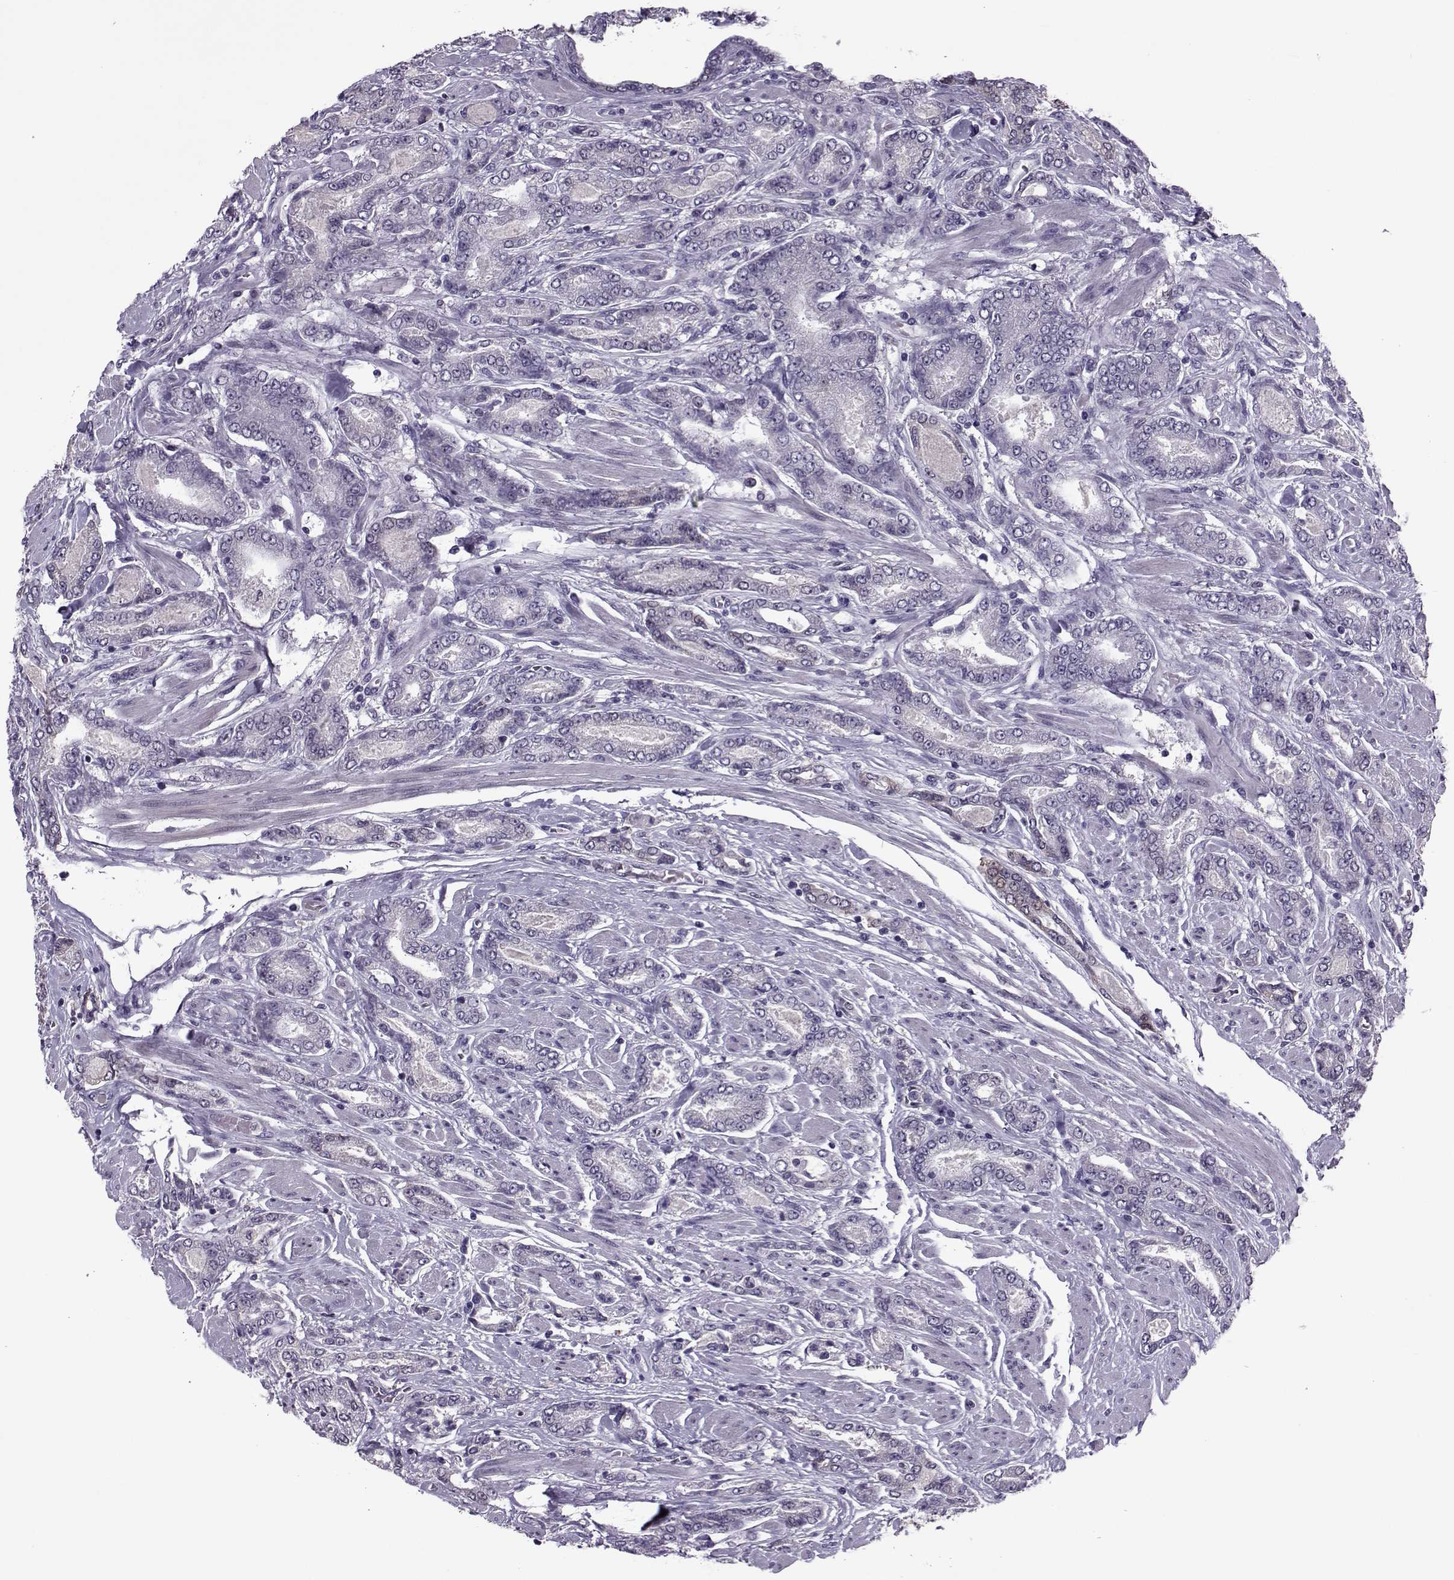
{"staining": {"intensity": "negative", "quantity": "none", "location": "none"}, "tissue": "prostate cancer", "cell_type": "Tumor cells", "image_type": "cancer", "snomed": [{"axis": "morphology", "description": "Adenocarcinoma, NOS"}, {"axis": "topography", "description": "Prostate"}], "caption": "Immunohistochemistry (IHC) micrograph of human adenocarcinoma (prostate) stained for a protein (brown), which displays no expression in tumor cells.", "gene": "ASRGL1", "patient": {"sex": "male", "age": 64}}